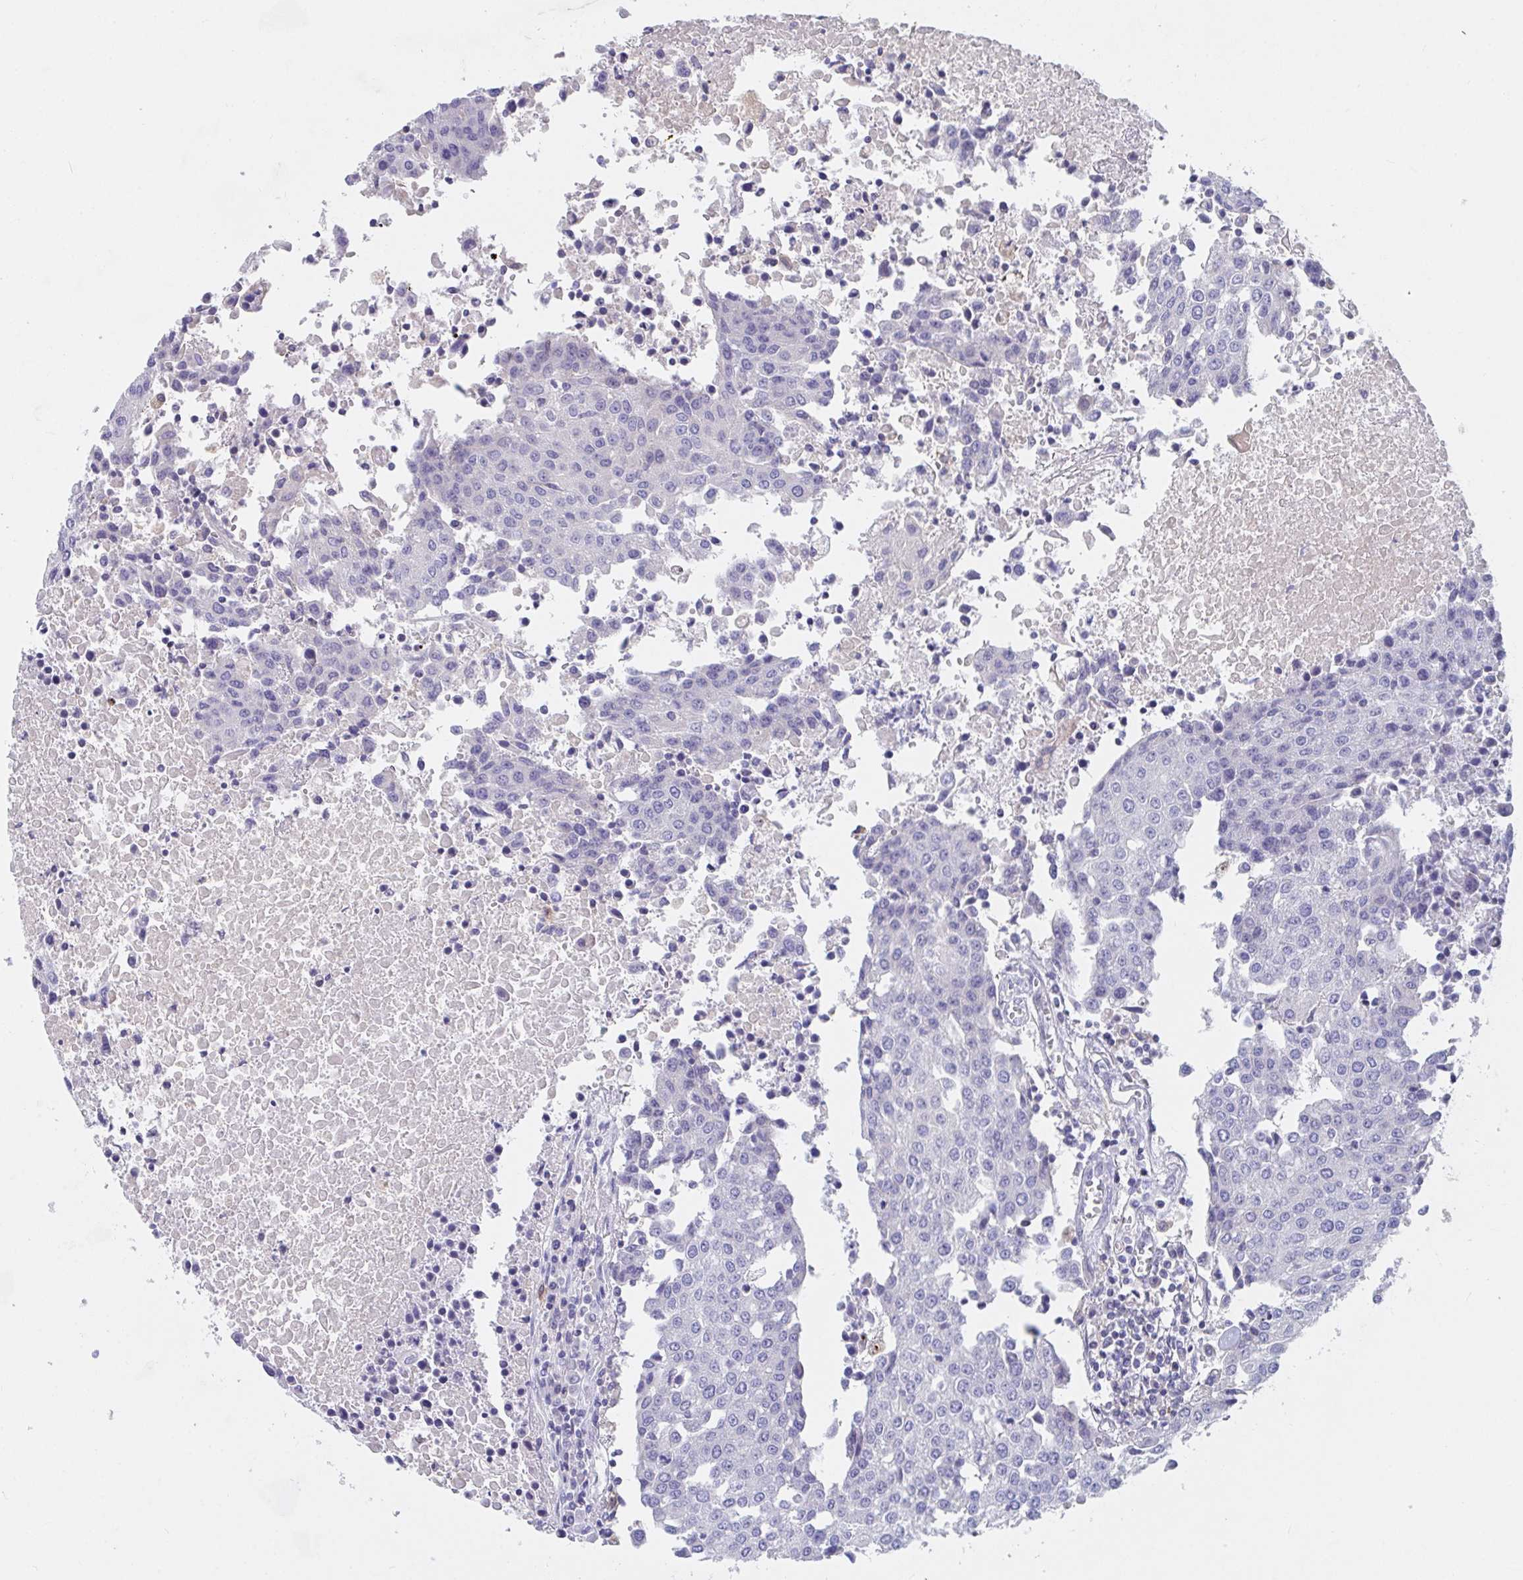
{"staining": {"intensity": "negative", "quantity": "none", "location": "none"}, "tissue": "urothelial cancer", "cell_type": "Tumor cells", "image_type": "cancer", "snomed": [{"axis": "morphology", "description": "Urothelial carcinoma, High grade"}, {"axis": "topography", "description": "Urinary bladder"}], "caption": "Immunohistochemical staining of urothelial carcinoma (high-grade) reveals no significant expression in tumor cells.", "gene": "ZNF561", "patient": {"sex": "female", "age": 85}}